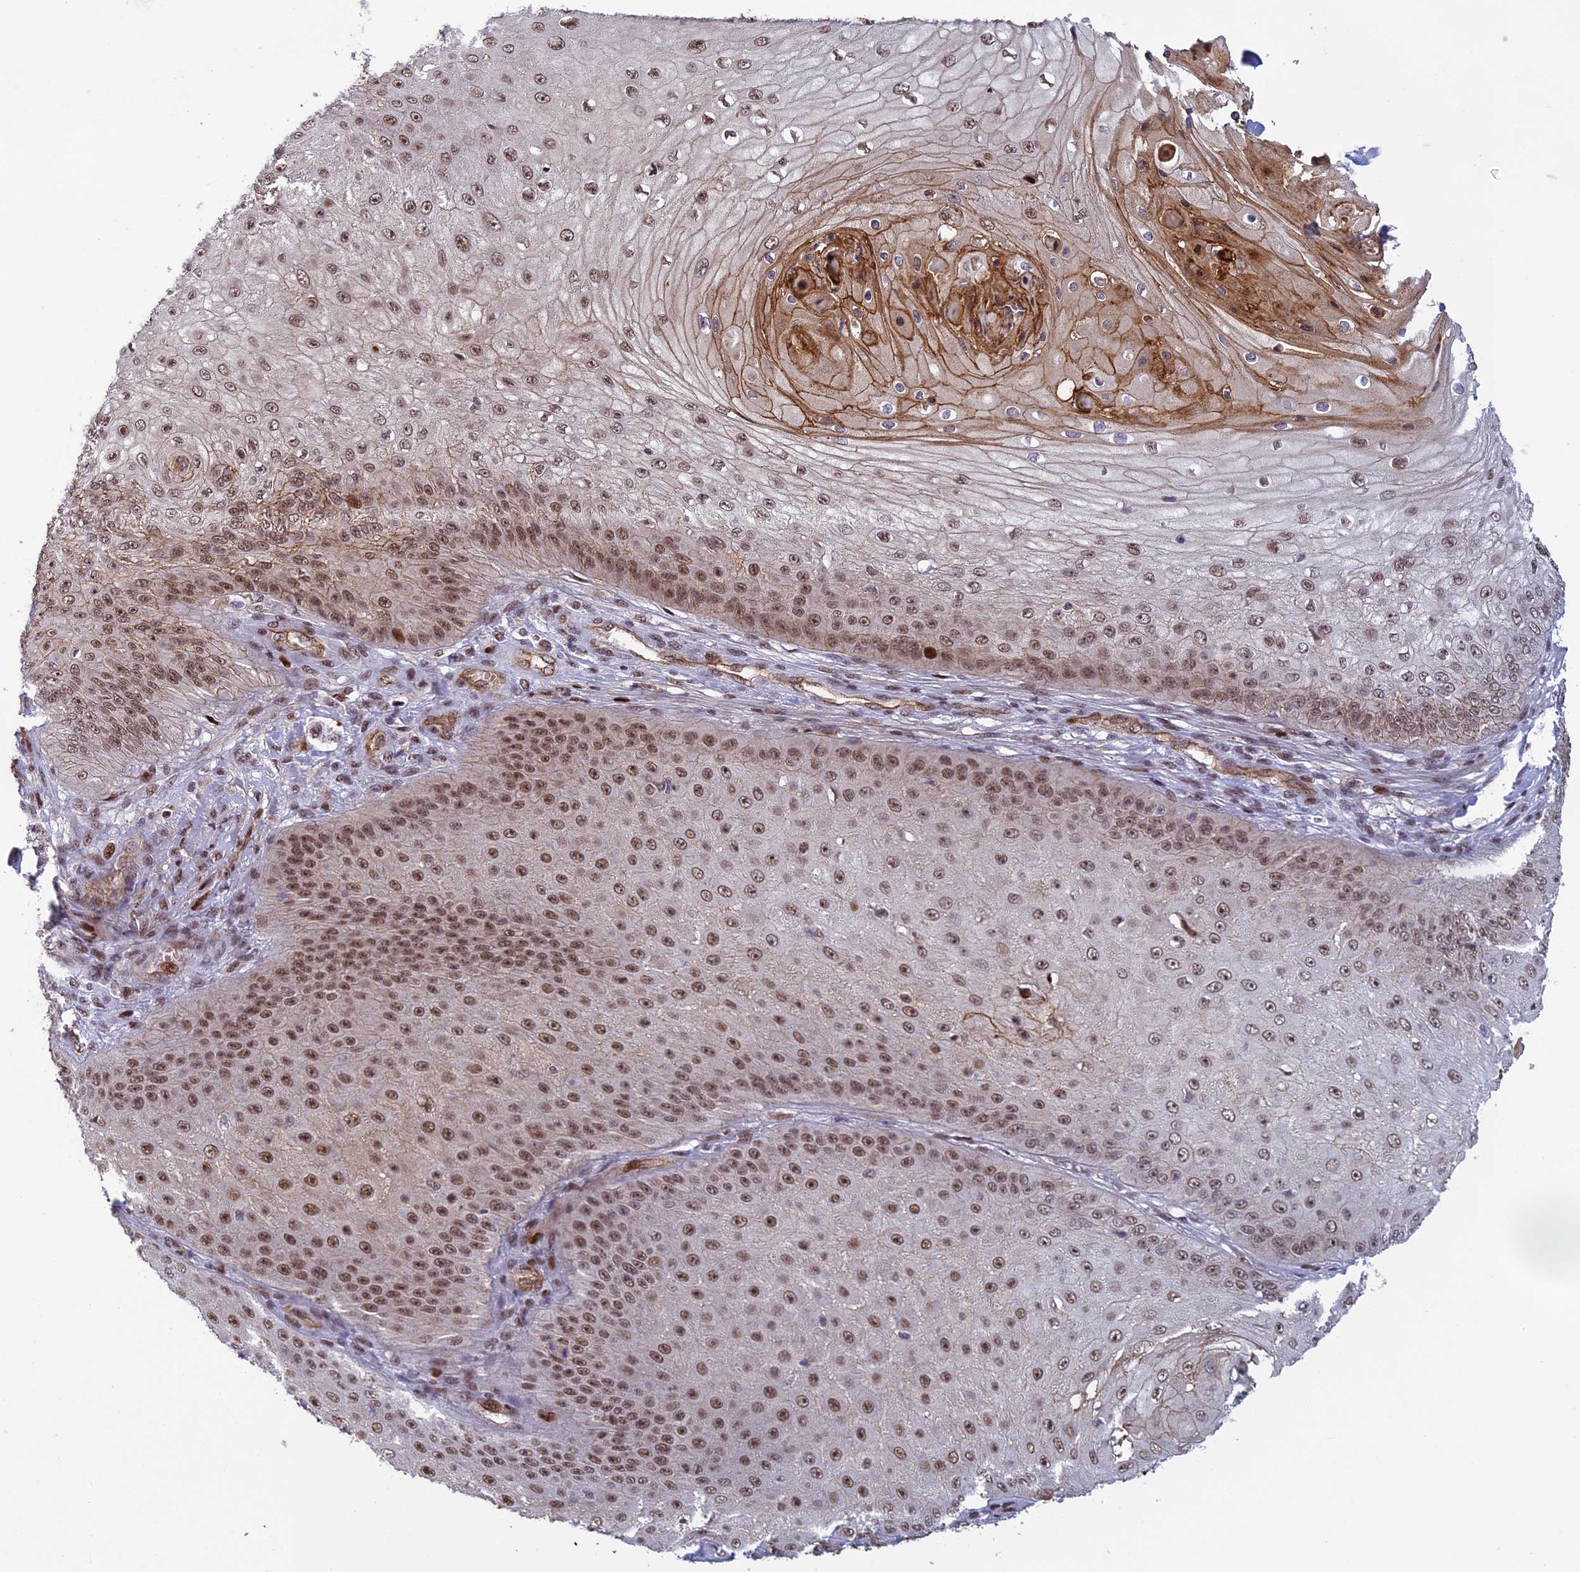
{"staining": {"intensity": "moderate", "quantity": ">75%", "location": "nuclear"}, "tissue": "skin cancer", "cell_type": "Tumor cells", "image_type": "cancer", "snomed": [{"axis": "morphology", "description": "Squamous cell carcinoma, NOS"}, {"axis": "topography", "description": "Skin"}], "caption": "Squamous cell carcinoma (skin) tissue exhibits moderate nuclear staining in approximately >75% of tumor cells, visualized by immunohistochemistry. (DAB (3,3'-diaminobenzidine) IHC, brown staining for protein, blue staining for nuclei).", "gene": "RANBP3", "patient": {"sex": "male", "age": 70}}